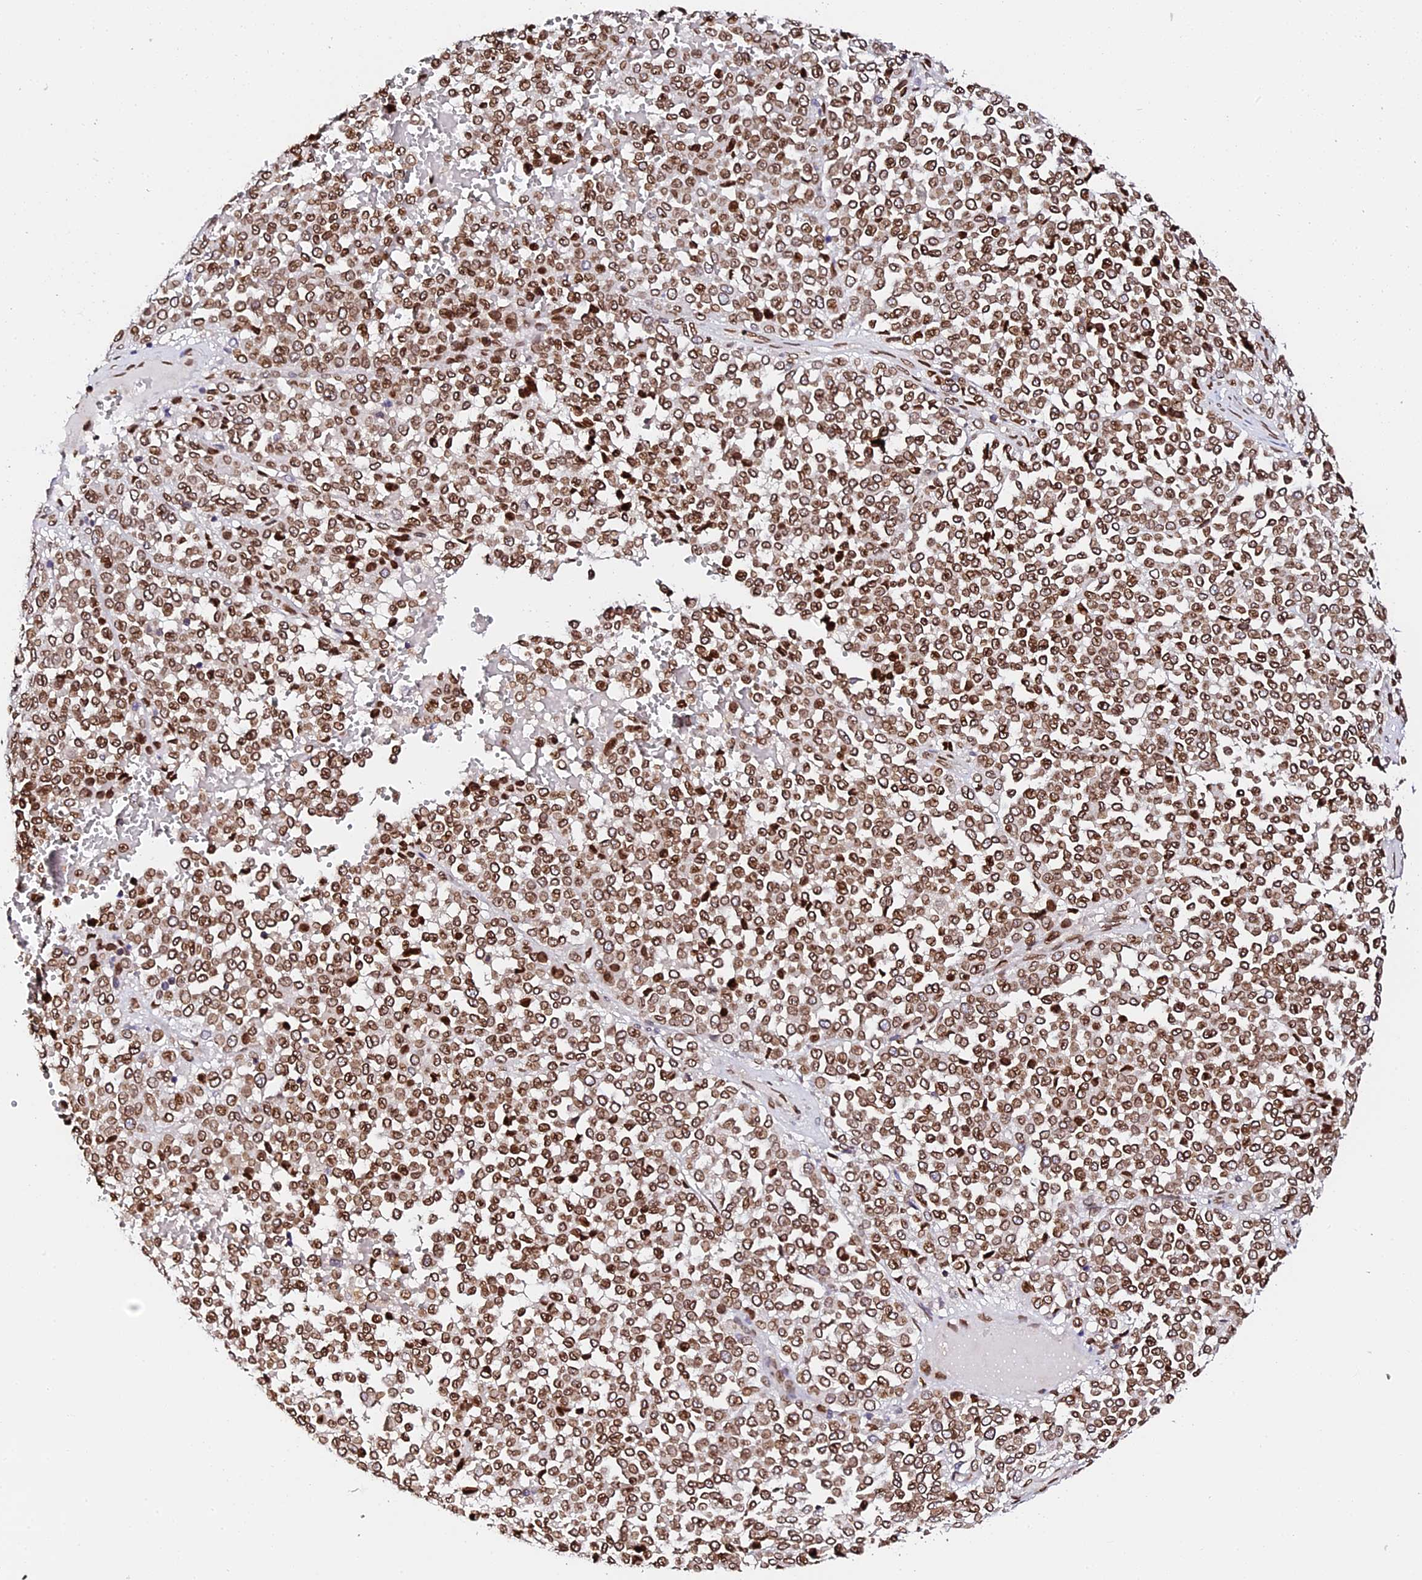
{"staining": {"intensity": "strong", "quantity": ">75%", "location": "cytoplasmic/membranous,nuclear"}, "tissue": "melanoma", "cell_type": "Tumor cells", "image_type": "cancer", "snomed": [{"axis": "morphology", "description": "Malignant melanoma, Metastatic site"}, {"axis": "topography", "description": "Pancreas"}], "caption": "Immunohistochemistry image of neoplastic tissue: melanoma stained using immunohistochemistry (IHC) exhibits high levels of strong protein expression localized specifically in the cytoplasmic/membranous and nuclear of tumor cells, appearing as a cytoplasmic/membranous and nuclear brown color.", "gene": "ANAPC5", "patient": {"sex": "female", "age": 30}}